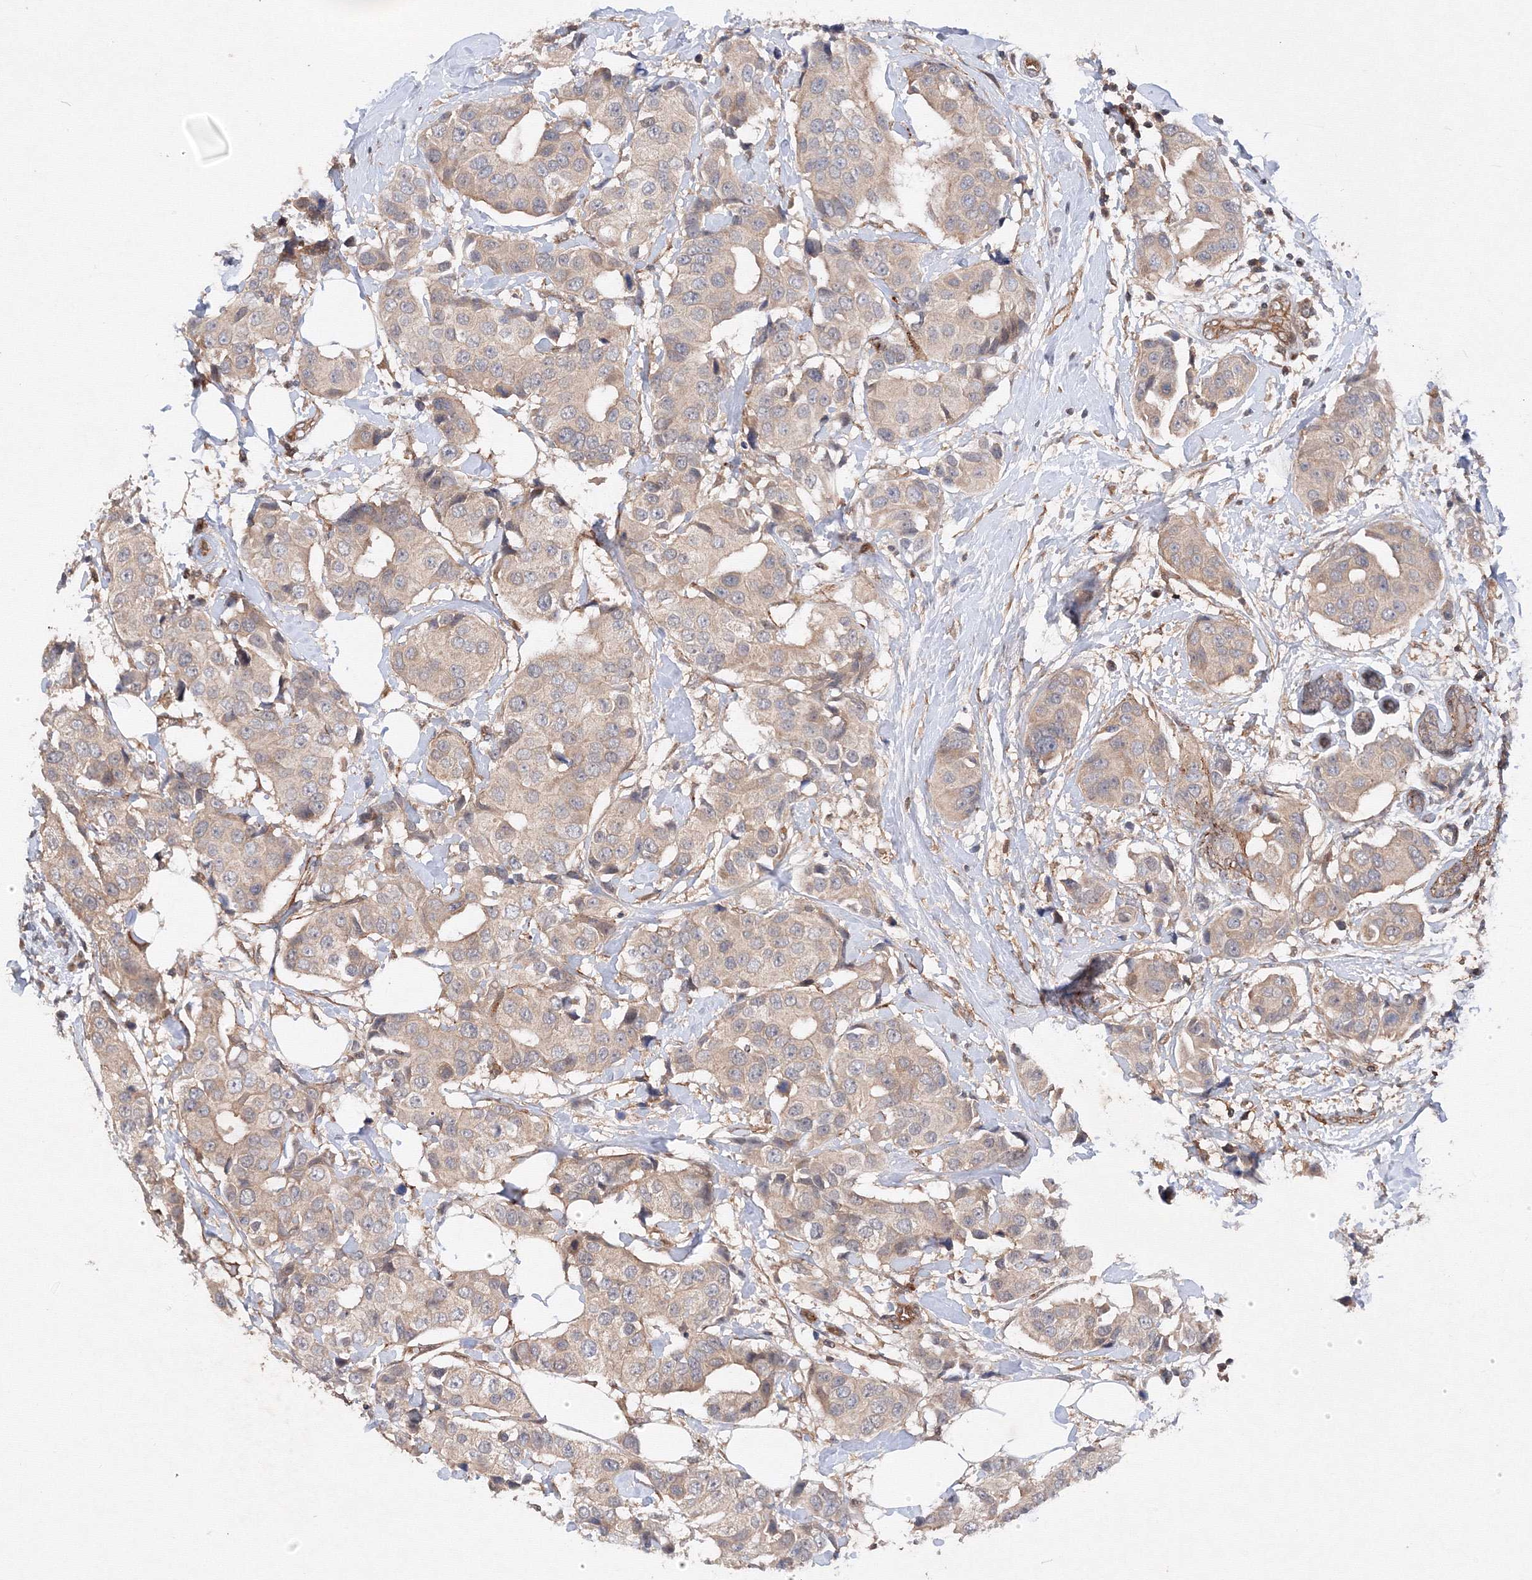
{"staining": {"intensity": "negative", "quantity": "none", "location": "none"}, "tissue": "breast cancer", "cell_type": "Tumor cells", "image_type": "cancer", "snomed": [{"axis": "morphology", "description": "Normal tissue, NOS"}, {"axis": "morphology", "description": "Duct carcinoma"}, {"axis": "topography", "description": "Breast"}], "caption": "Immunohistochemistry photomicrograph of human breast cancer stained for a protein (brown), which demonstrates no expression in tumor cells.", "gene": "DCTD", "patient": {"sex": "female", "age": 39}}